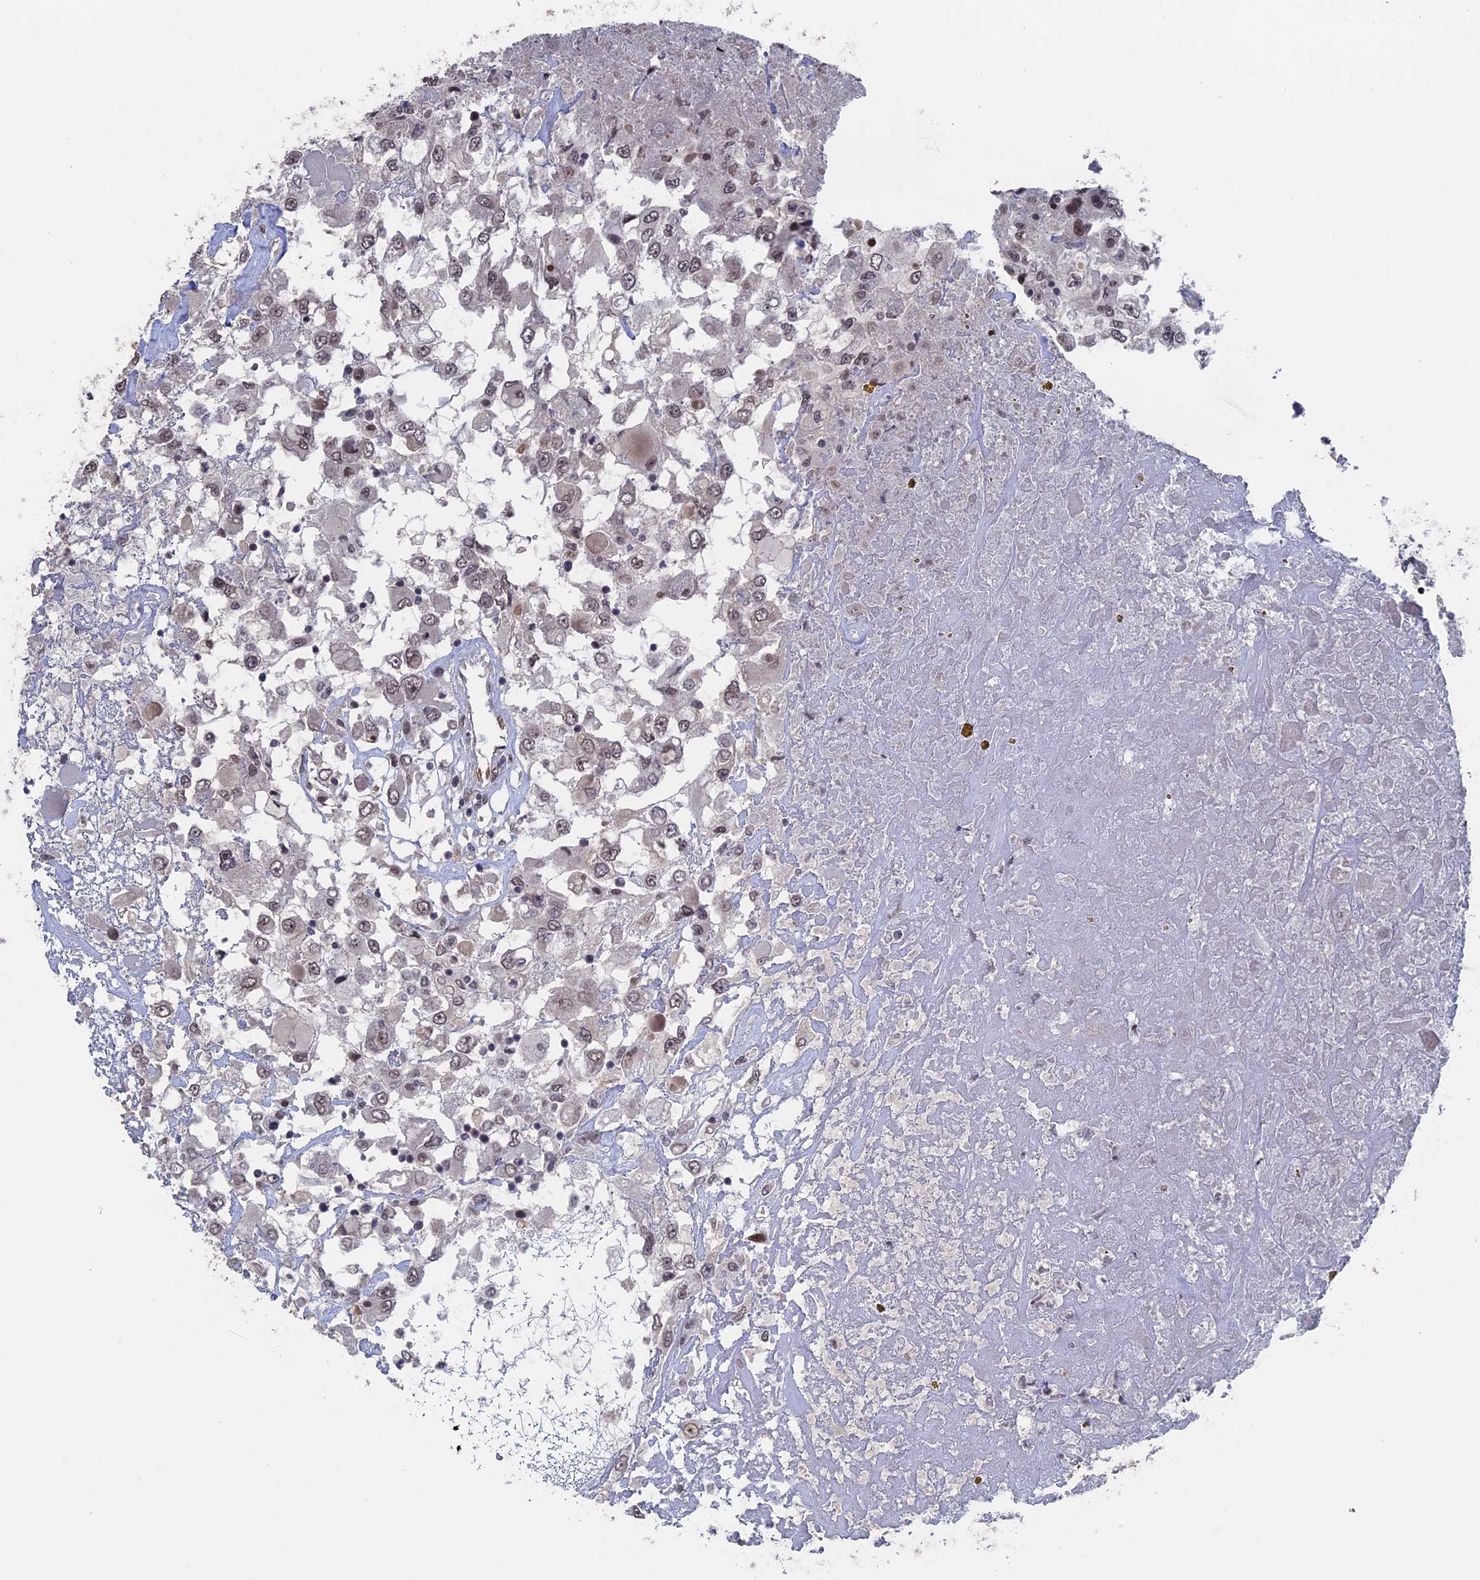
{"staining": {"intensity": "weak", "quantity": ">75%", "location": "nuclear"}, "tissue": "renal cancer", "cell_type": "Tumor cells", "image_type": "cancer", "snomed": [{"axis": "morphology", "description": "Adenocarcinoma, NOS"}, {"axis": "topography", "description": "Kidney"}], "caption": "Weak nuclear expression for a protein is seen in approximately >75% of tumor cells of renal cancer using immunohistochemistry (IHC).", "gene": "NR2C2AP", "patient": {"sex": "female", "age": 52}}